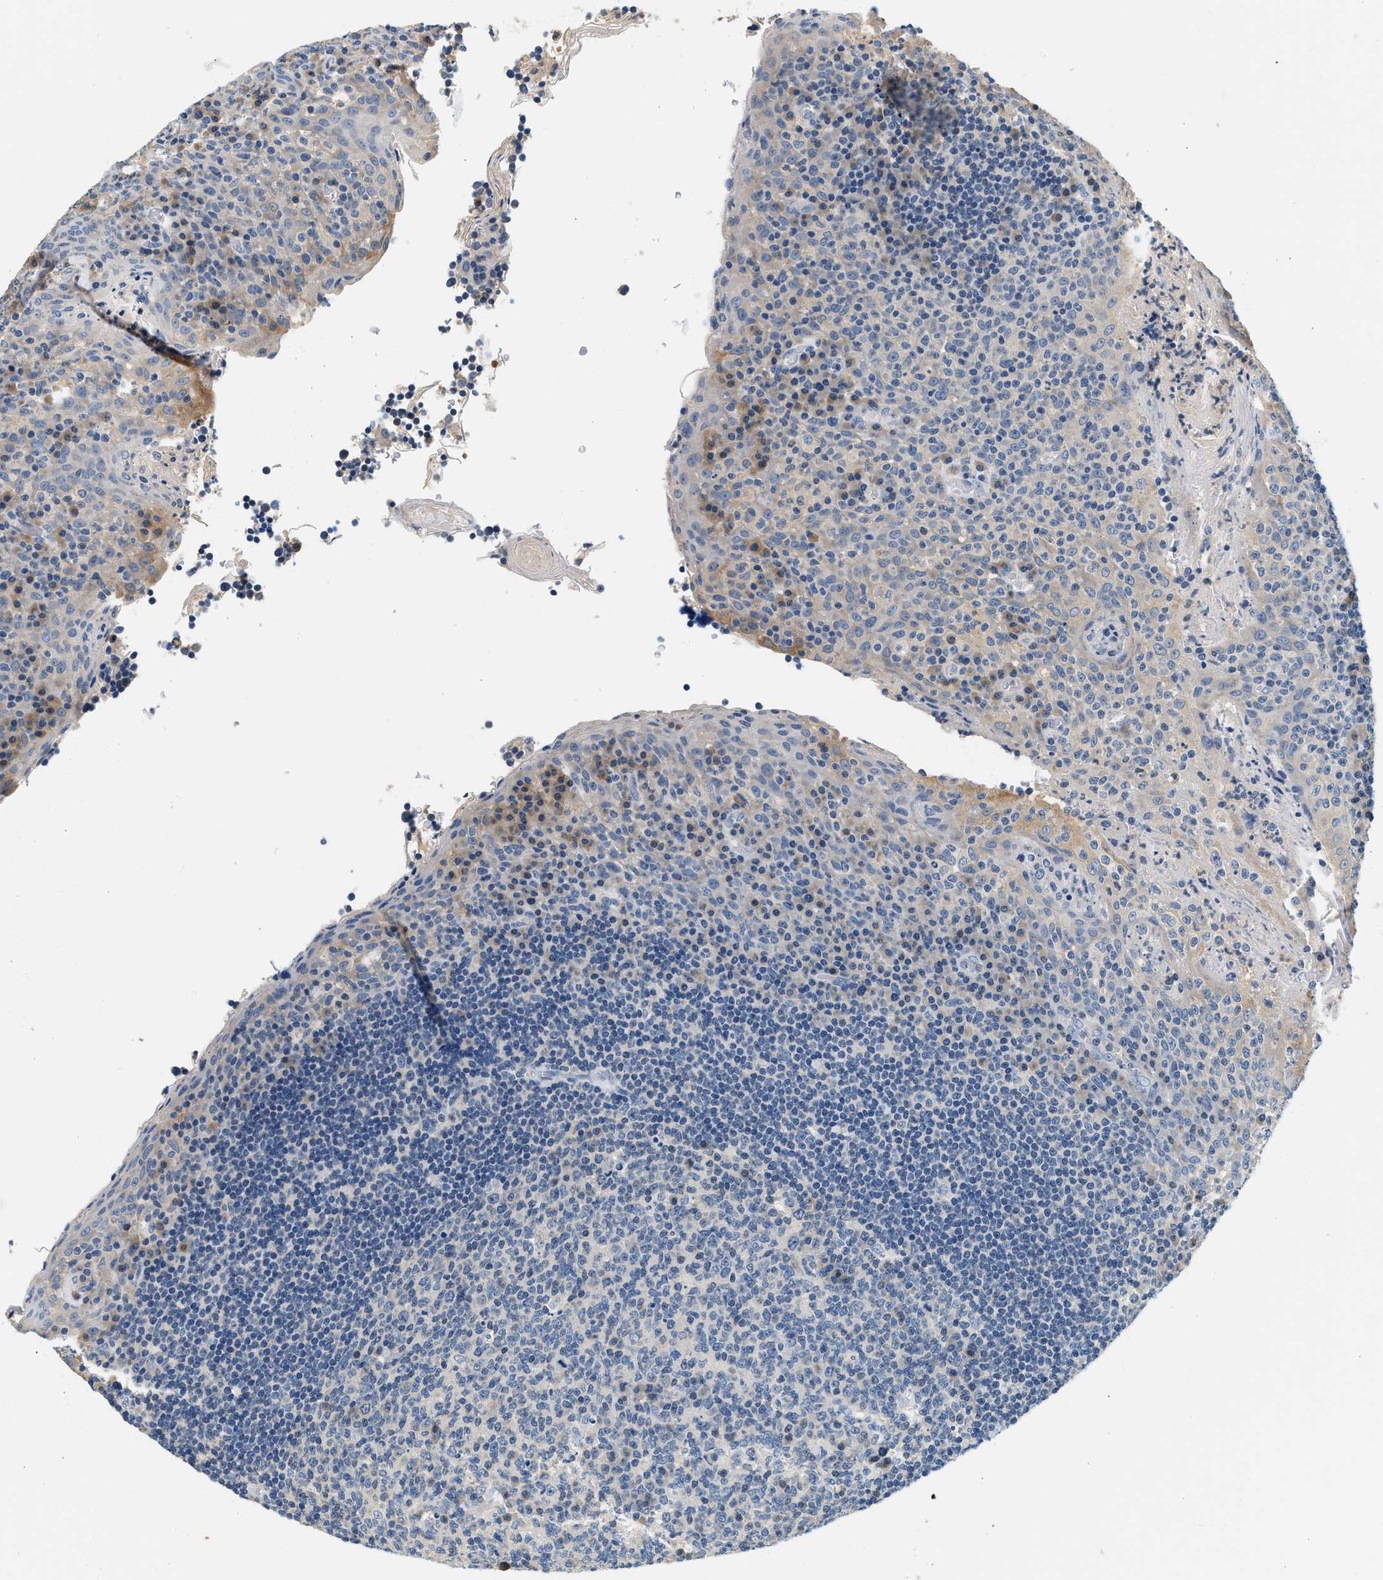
{"staining": {"intensity": "negative", "quantity": "none", "location": "none"}, "tissue": "tonsil", "cell_type": "Germinal center cells", "image_type": "normal", "snomed": [{"axis": "morphology", "description": "Normal tissue, NOS"}, {"axis": "topography", "description": "Tonsil"}], "caption": "There is no significant positivity in germinal center cells of tonsil.", "gene": "SLC35E1", "patient": {"sex": "male", "age": 17}}